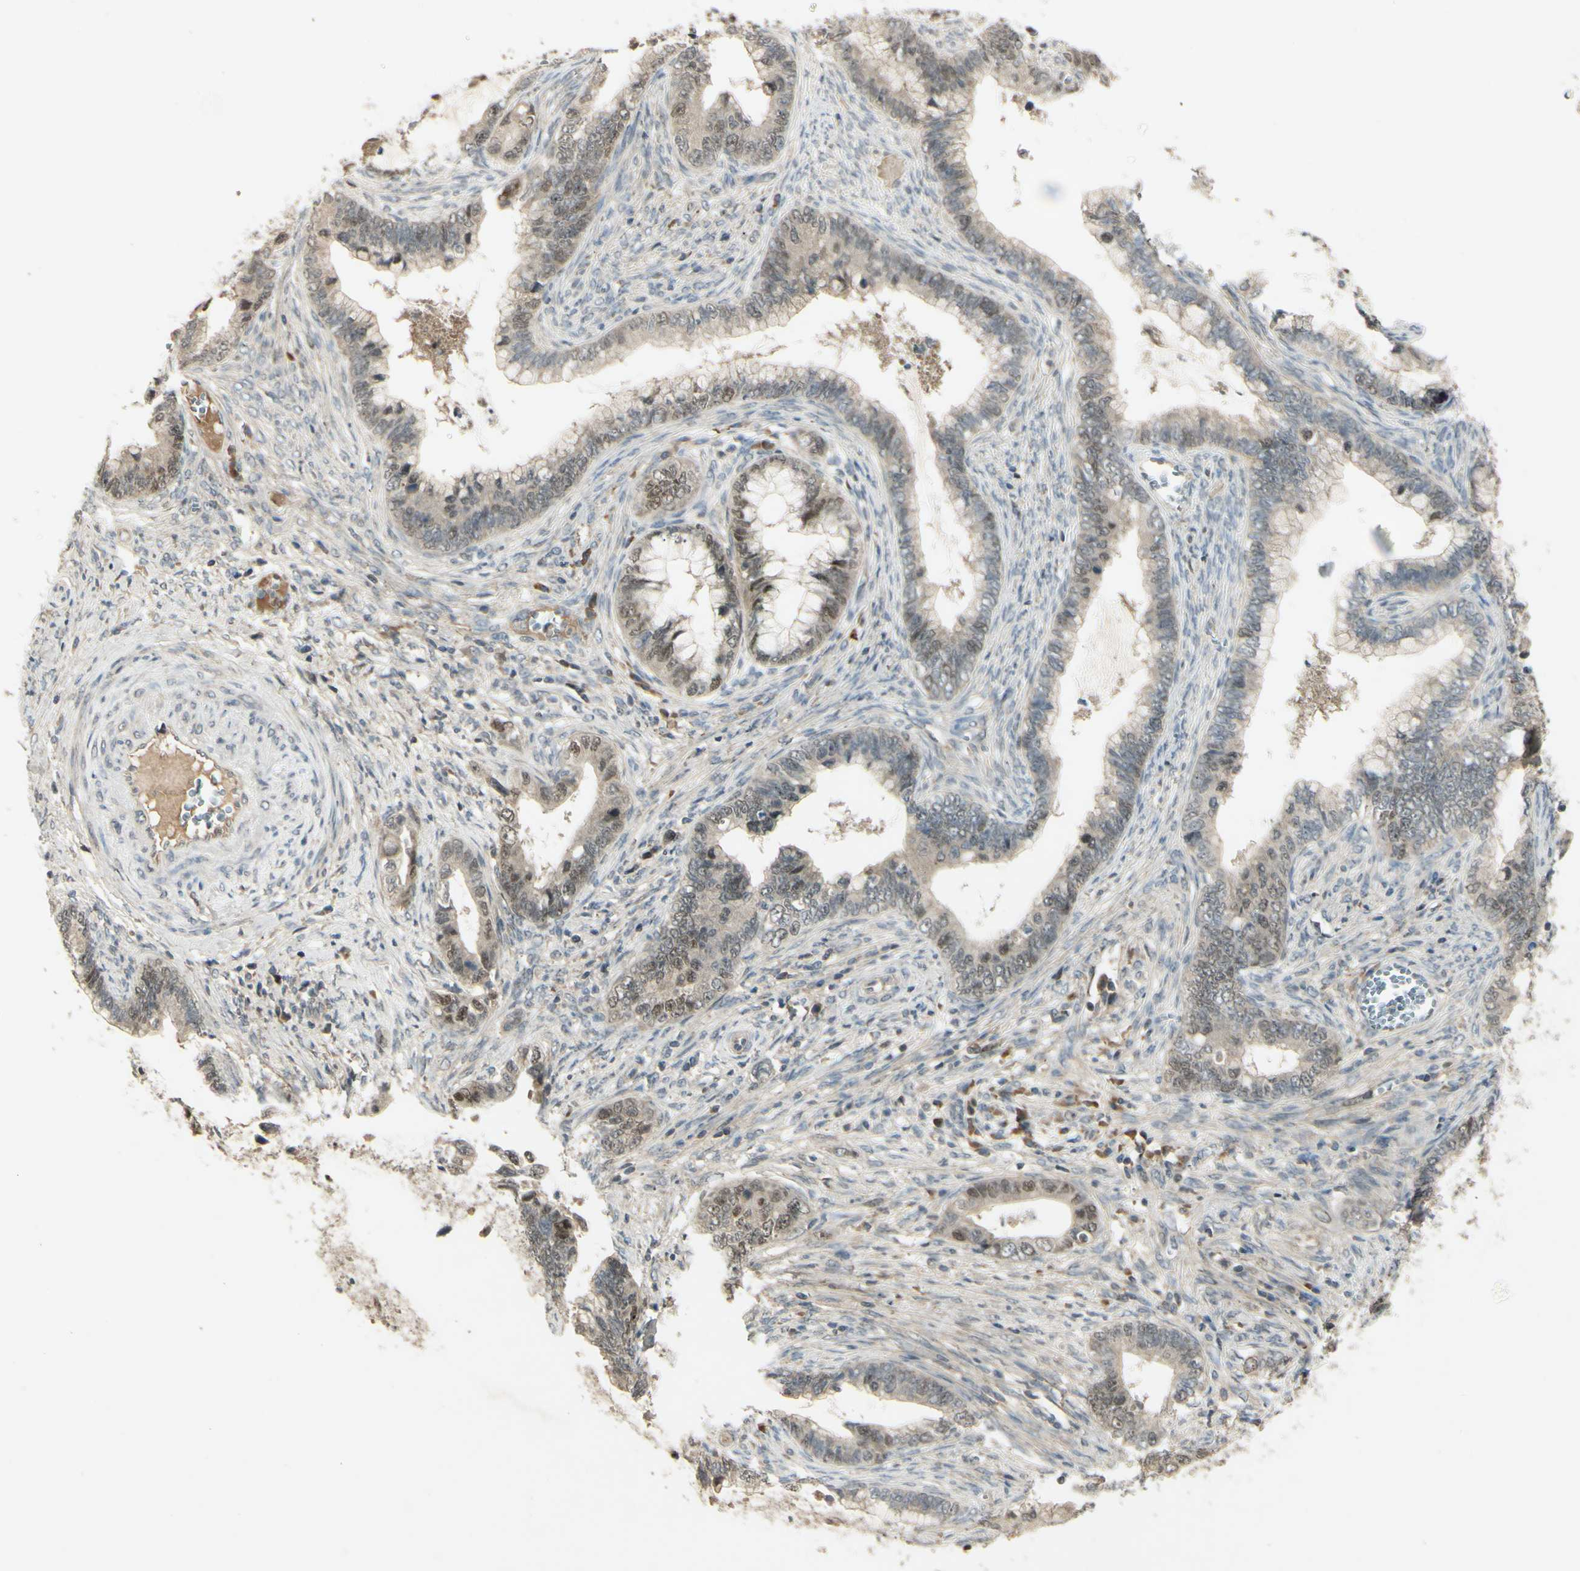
{"staining": {"intensity": "strong", "quantity": "<25%", "location": "nuclear"}, "tissue": "cervical cancer", "cell_type": "Tumor cells", "image_type": "cancer", "snomed": [{"axis": "morphology", "description": "Adenocarcinoma, NOS"}, {"axis": "topography", "description": "Cervix"}], "caption": "An immunohistochemistry (IHC) photomicrograph of neoplastic tissue is shown. Protein staining in brown highlights strong nuclear positivity in cervical cancer (adenocarcinoma) within tumor cells.", "gene": "RAD18", "patient": {"sex": "female", "age": 44}}